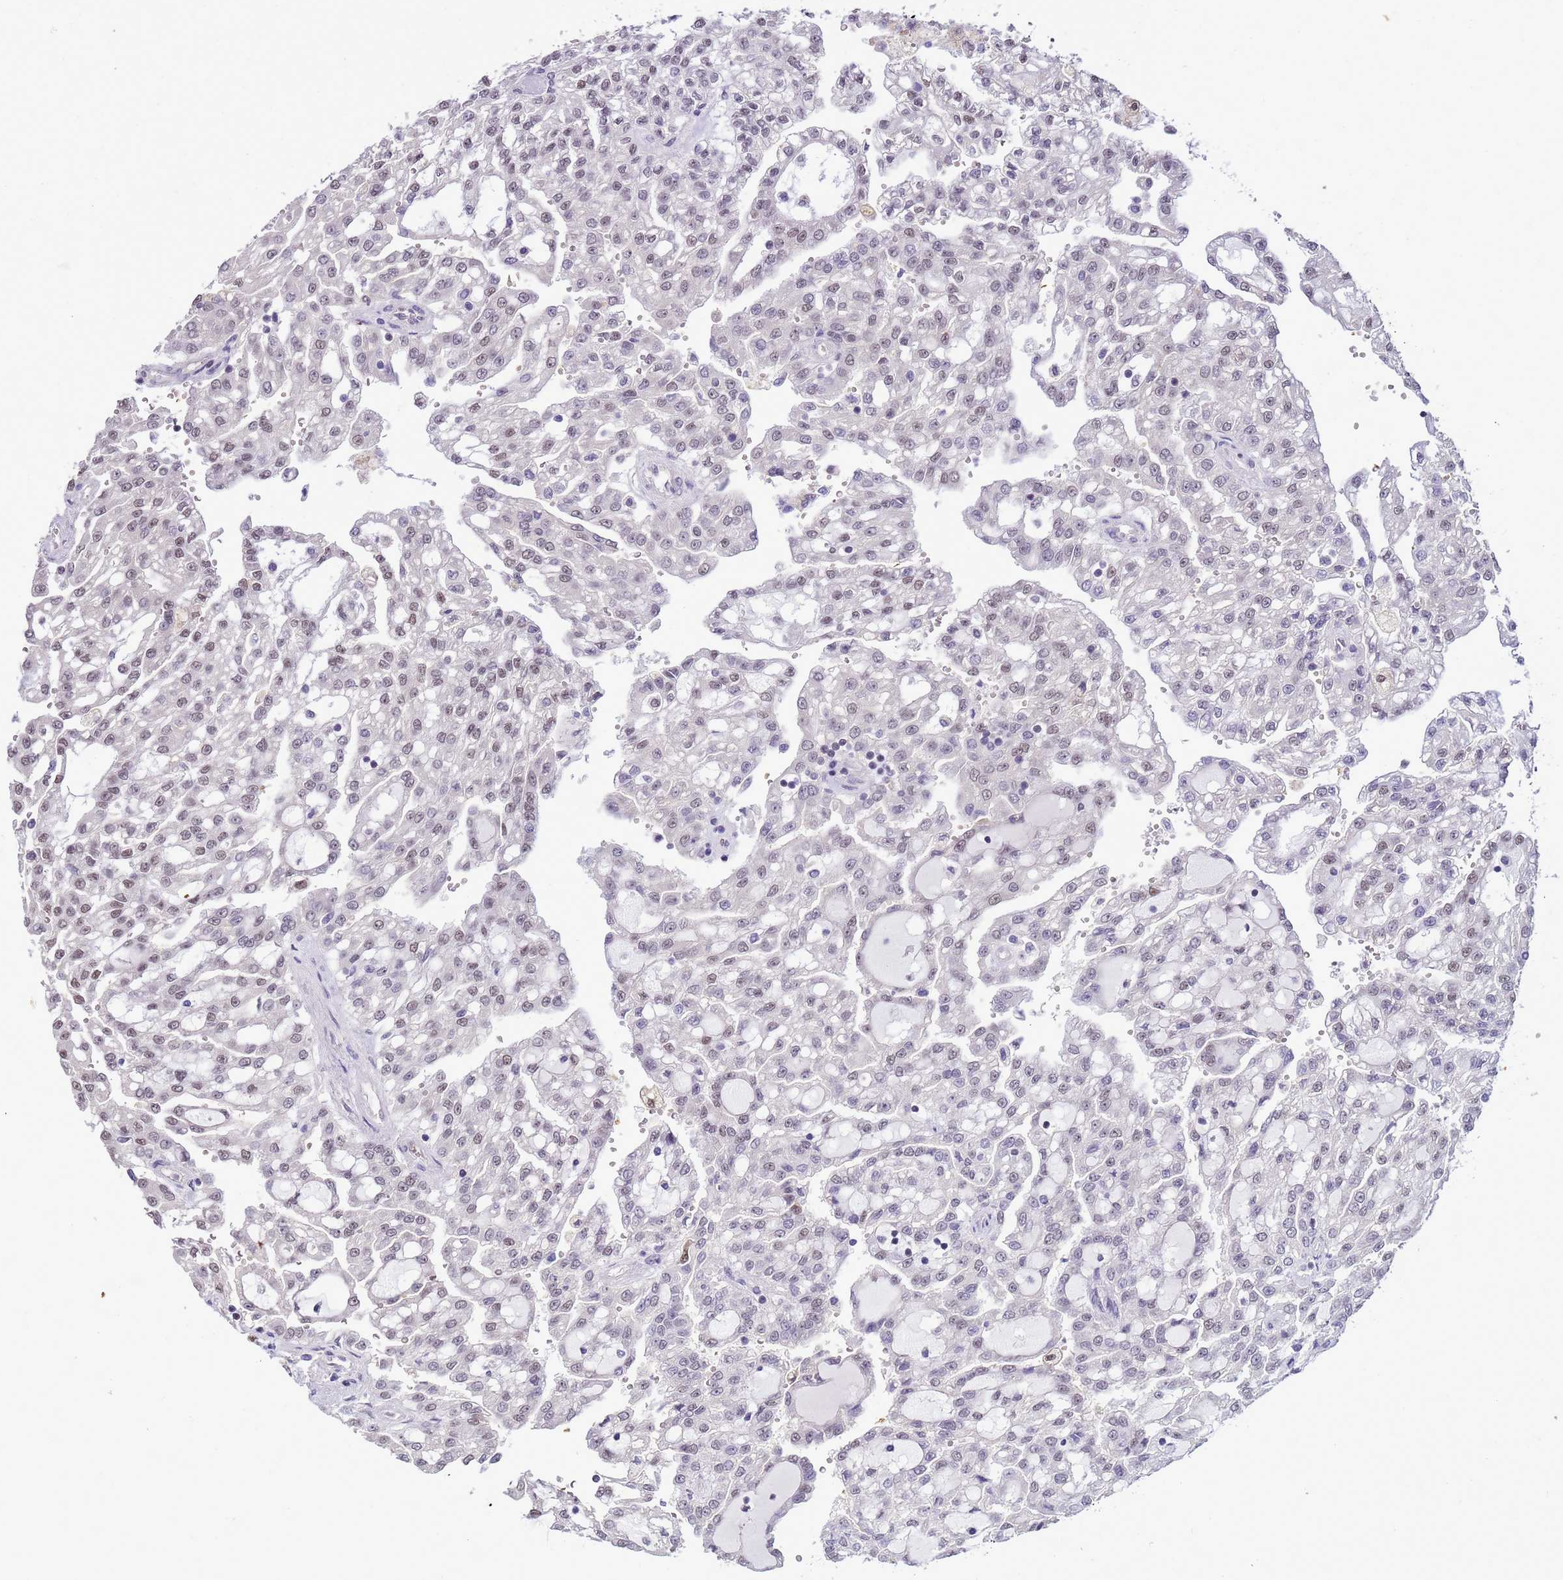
{"staining": {"intensity": "moderate", "quantity": "25%-75%", "location": "nuclear"}, "tissue": "renal cancer", "cell_type": "Tumor cells", "image_type": "cancer", "snomed": [{"axis": "morphology", "description": "Adenocarcinoma, NOS"}, {"axis": "topography", "description": "Kidney"}], "caption": "Immunohistochemistry (IHC) micrograph of human renal adenocarcinoma stained for a protein (brown), which exhibits medium levels of moderate nuclear staining in approximately 25%-75% of tumor cells.", "gene": "DDI2", "patient": {"sex": "male", "age": 63}}